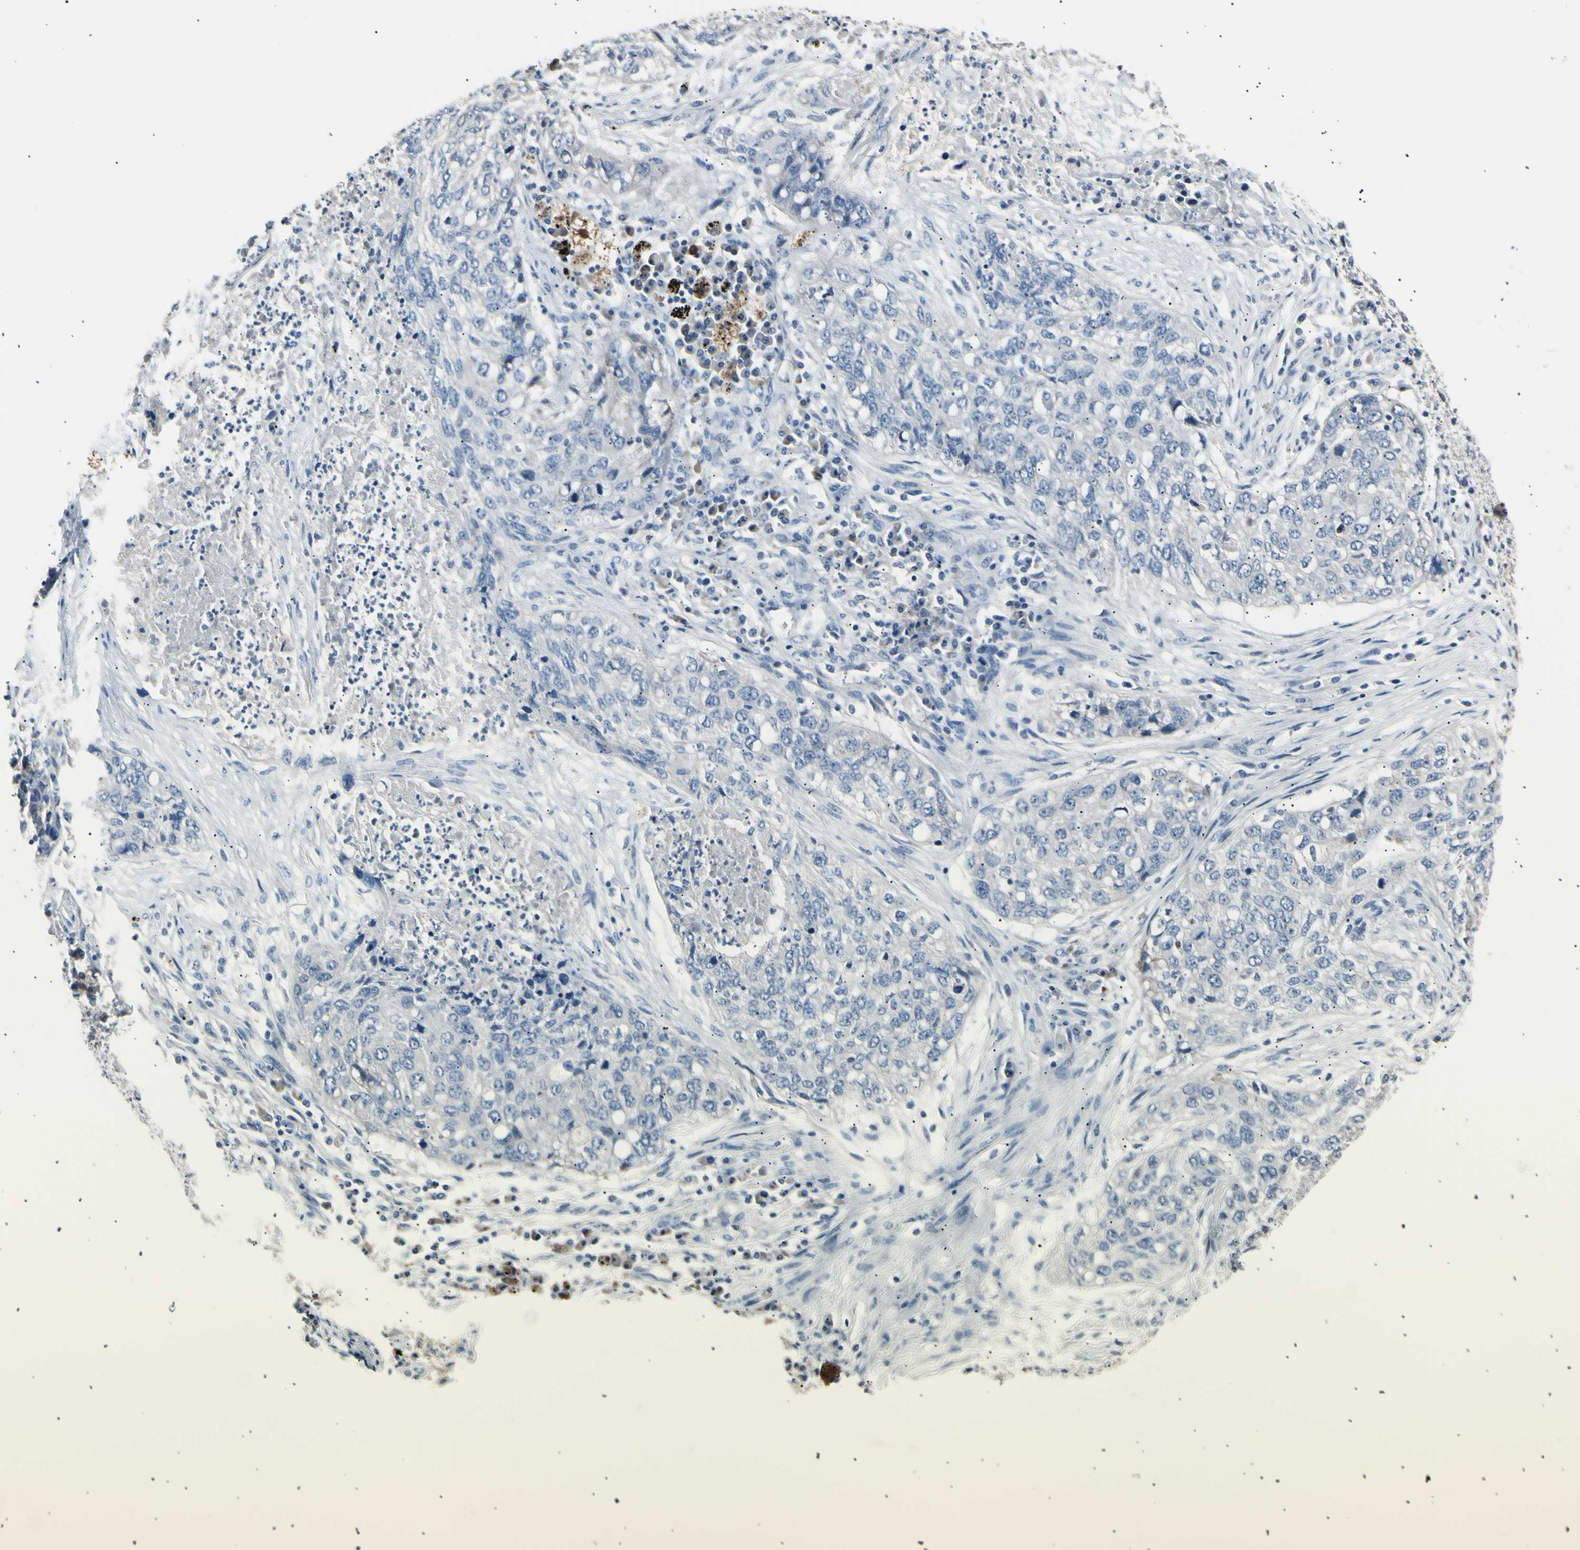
{"staining": {"intensity": "negative", "quantity": "none", "location": "none"}, "tissue": "lung cancer", "cell_type": "Tumor cells", "image_type": "cancer", "snomed": [{"axis": "morphology", "description": "Squamous cell carcinoma, NOS"}, {"axis": "topography", "description": "Lung"}], "caption": "The micrograph displays no staining of tumor cells in squamous cell carcinoma (lung).", "gene": "LDLR", "patient": {"sex": "female", "age": 63}}